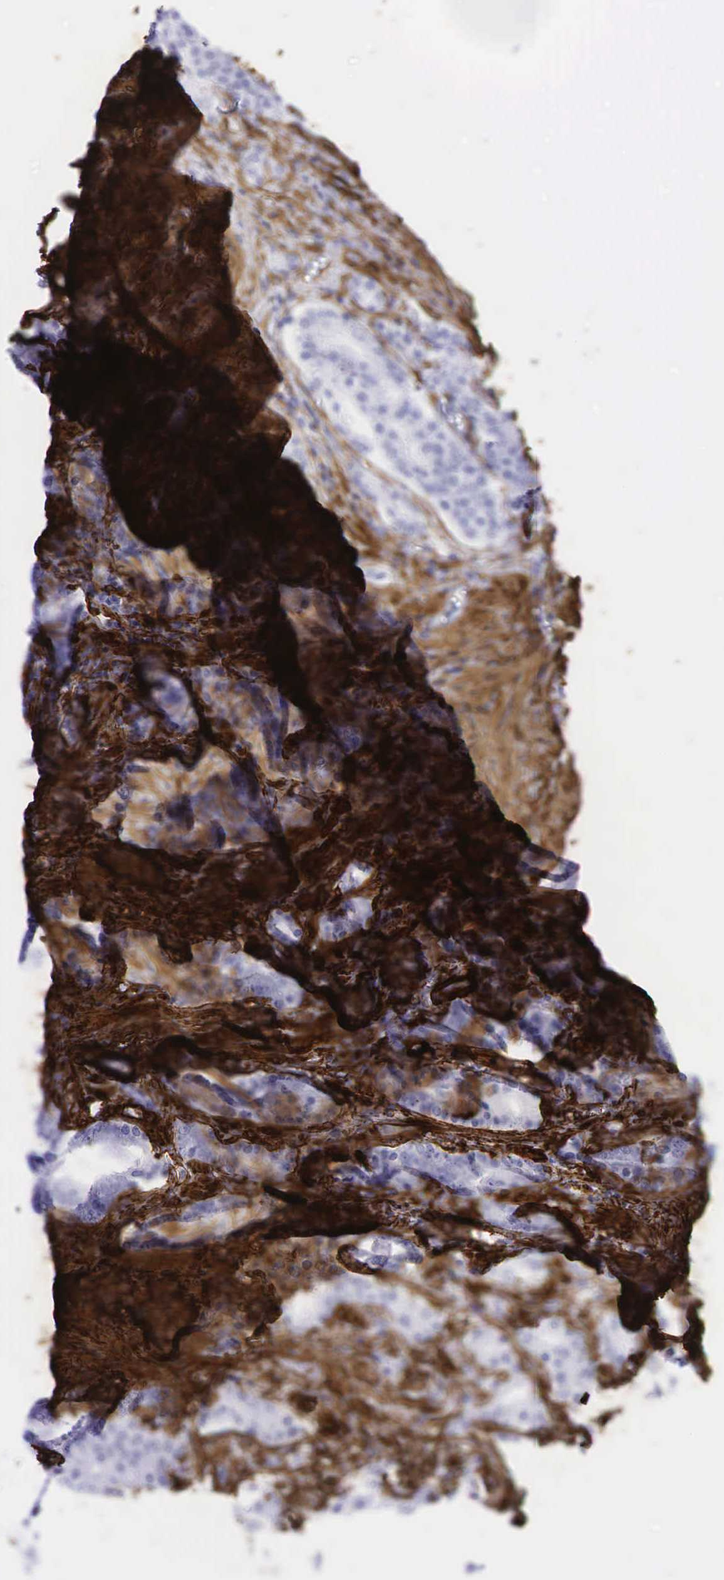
{"staining": {"intensity": "negative", "quantity": "none", "location": "none"}, "tissue": "prostate cancer", "cell_type": "Tumor cells", "image_type": "cancer", "snomed": [{"axis": "morphology", "description": "Adenocarcinoma, Low grade"}, {"axis": "topography", "description": "Prostate"}], "caption": "IHC image of neoplastic tissue: human prostate cancer stained with DAB shows no significant protein positivity in tumor cells.", "gene": "ACTA2", "patient": {"sex": "male", "age": 59}}